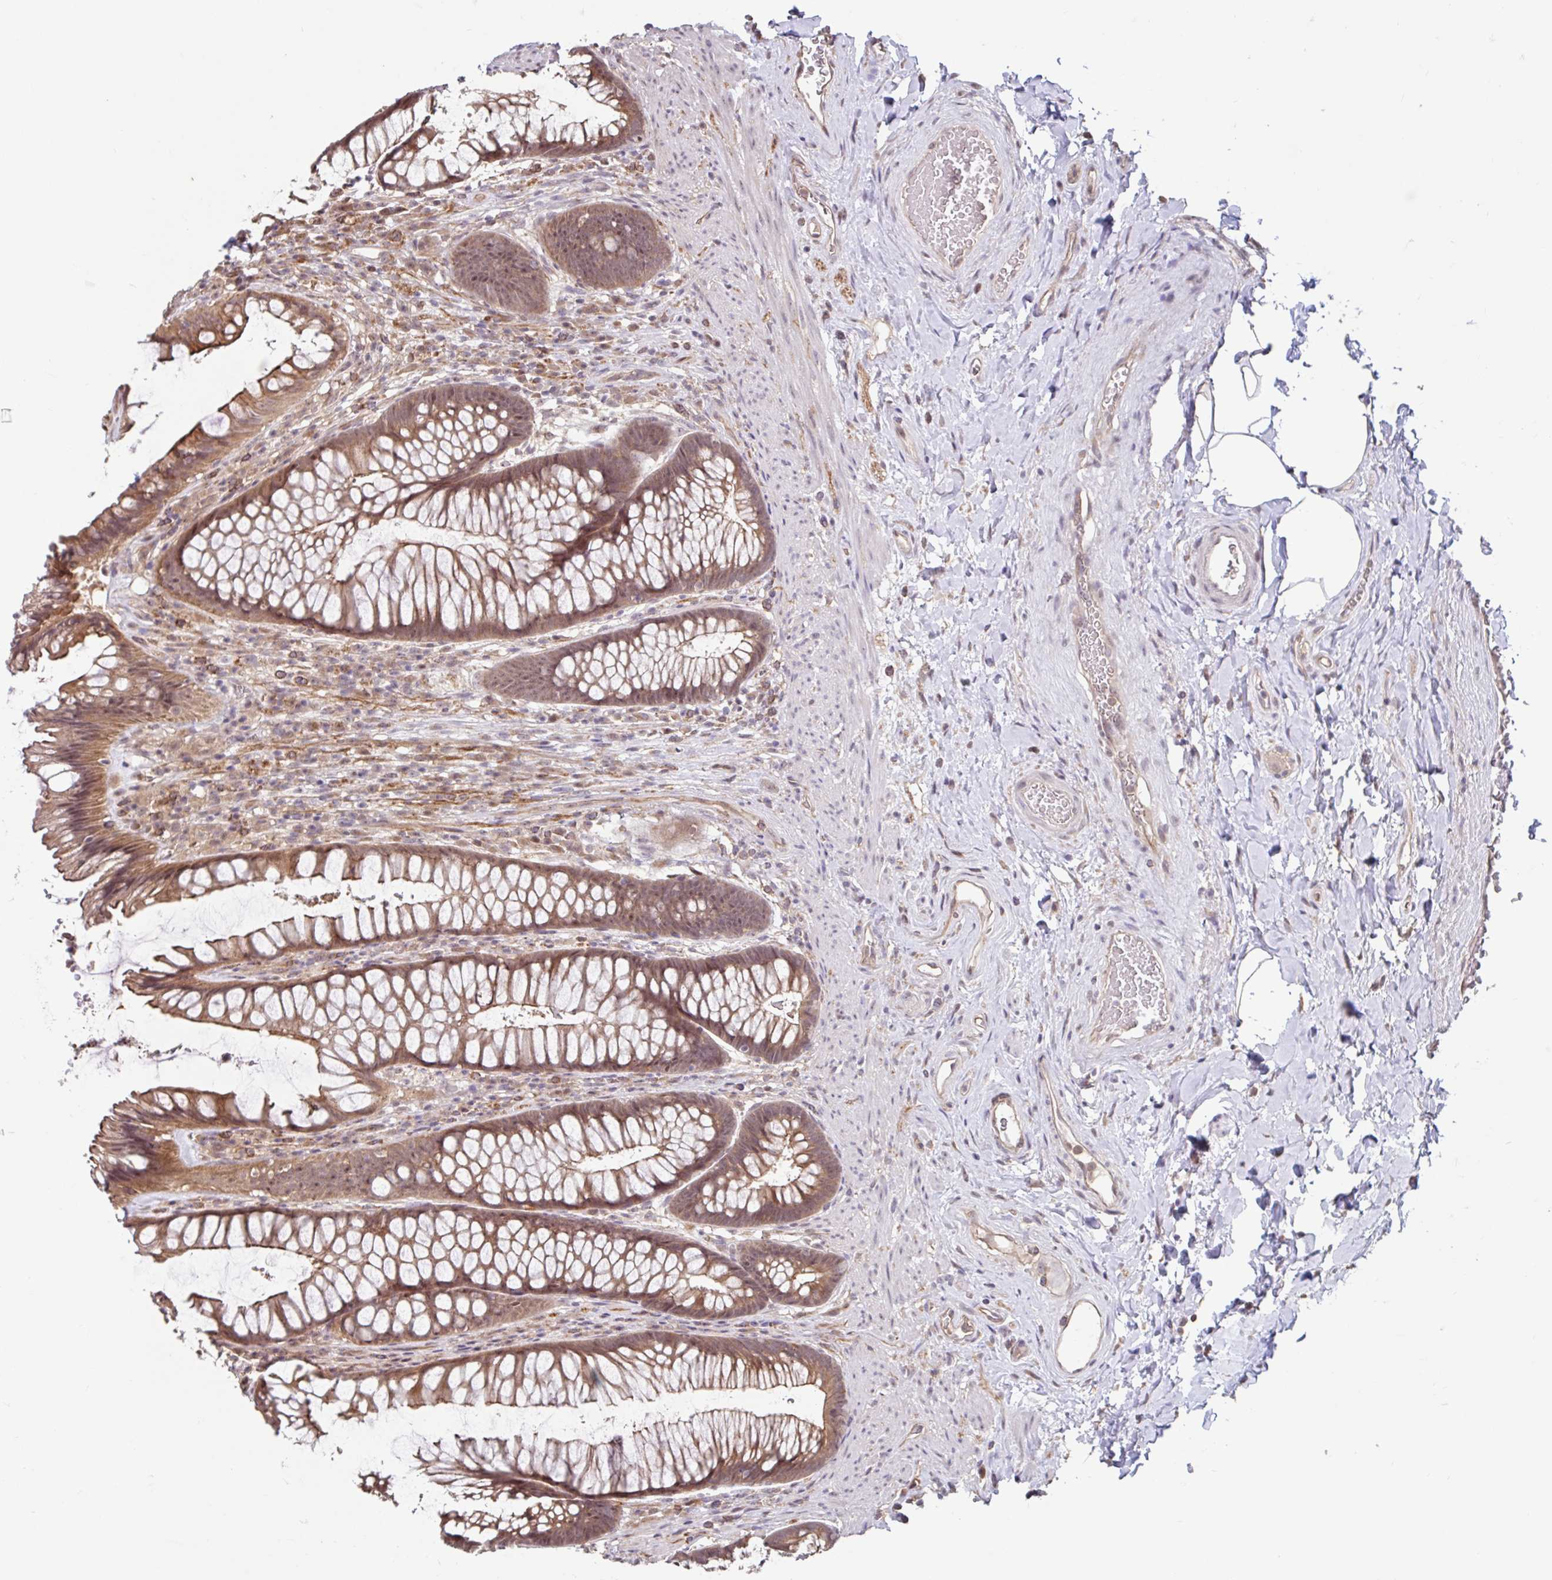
{"staining": {"intensity": "moderate", "quantity": ">75%", "location": "cytoplasmic/membranous,nuclear"}, "tissue": "rectum", "cell_type": "Glandular cells", "image_type": "normal", "snomed": [{"axis": "morphology", "description": "Normal tissue, NOS"}, {"axis": "topography", "description": "Rectum"}], "caption": "Protein expression analysis of benign rectum shows moderate cytoplasmic/membranous,nuclear positivity in about >75% of glandular cells.", "gene": "STYXL1", "patient": {"sex": "male", "age": 53}}